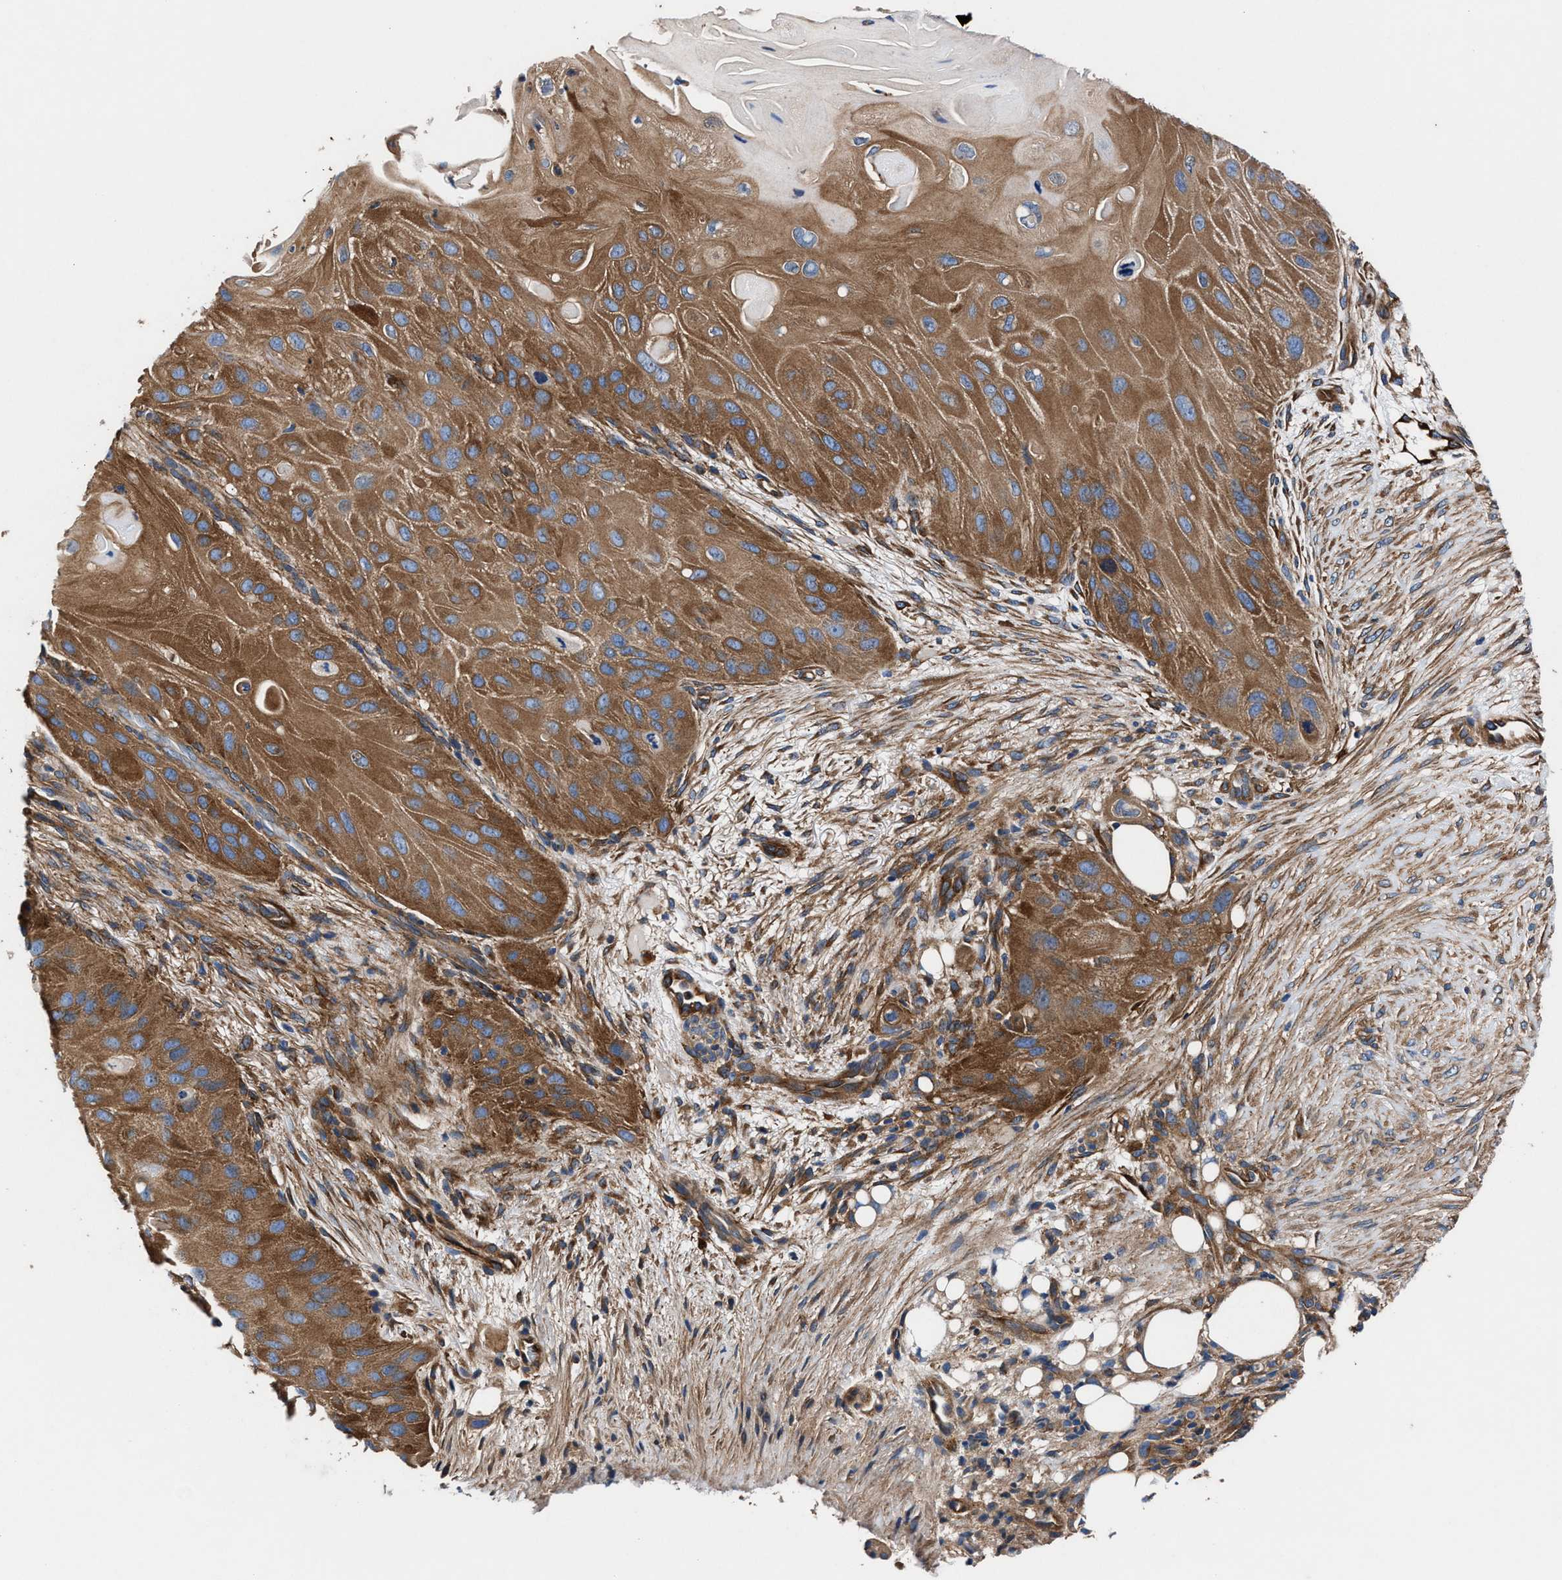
{"staining": {"intensity": "strong", "quantity": ">75%", "location": "cytoplasmic/membranous"}, "tissue": "skin cancer", "cell_type": "Tumor cells", "image_type": "cancer", "snomed": [{"axis": "morphology", "description": "Squamous cell carcinoma, NOS"}, {"axis": "topography", "description": "Skin"}], "caption": "Skin cancer (squamous cell carcinoma) stained with DAB (3,3'-diaminobenzidine) immunohistochemistry (IHC) reveals high levels of strong cytoplasmic/membranous expression in approximately >75% of tumor cells. (Stains: DAB in brown, nuclei in blue, Microscopy: brightfield microscopy at high magnification).", "gene": "SH3GL1", "patient": {"sex": "female", "age": 77}}